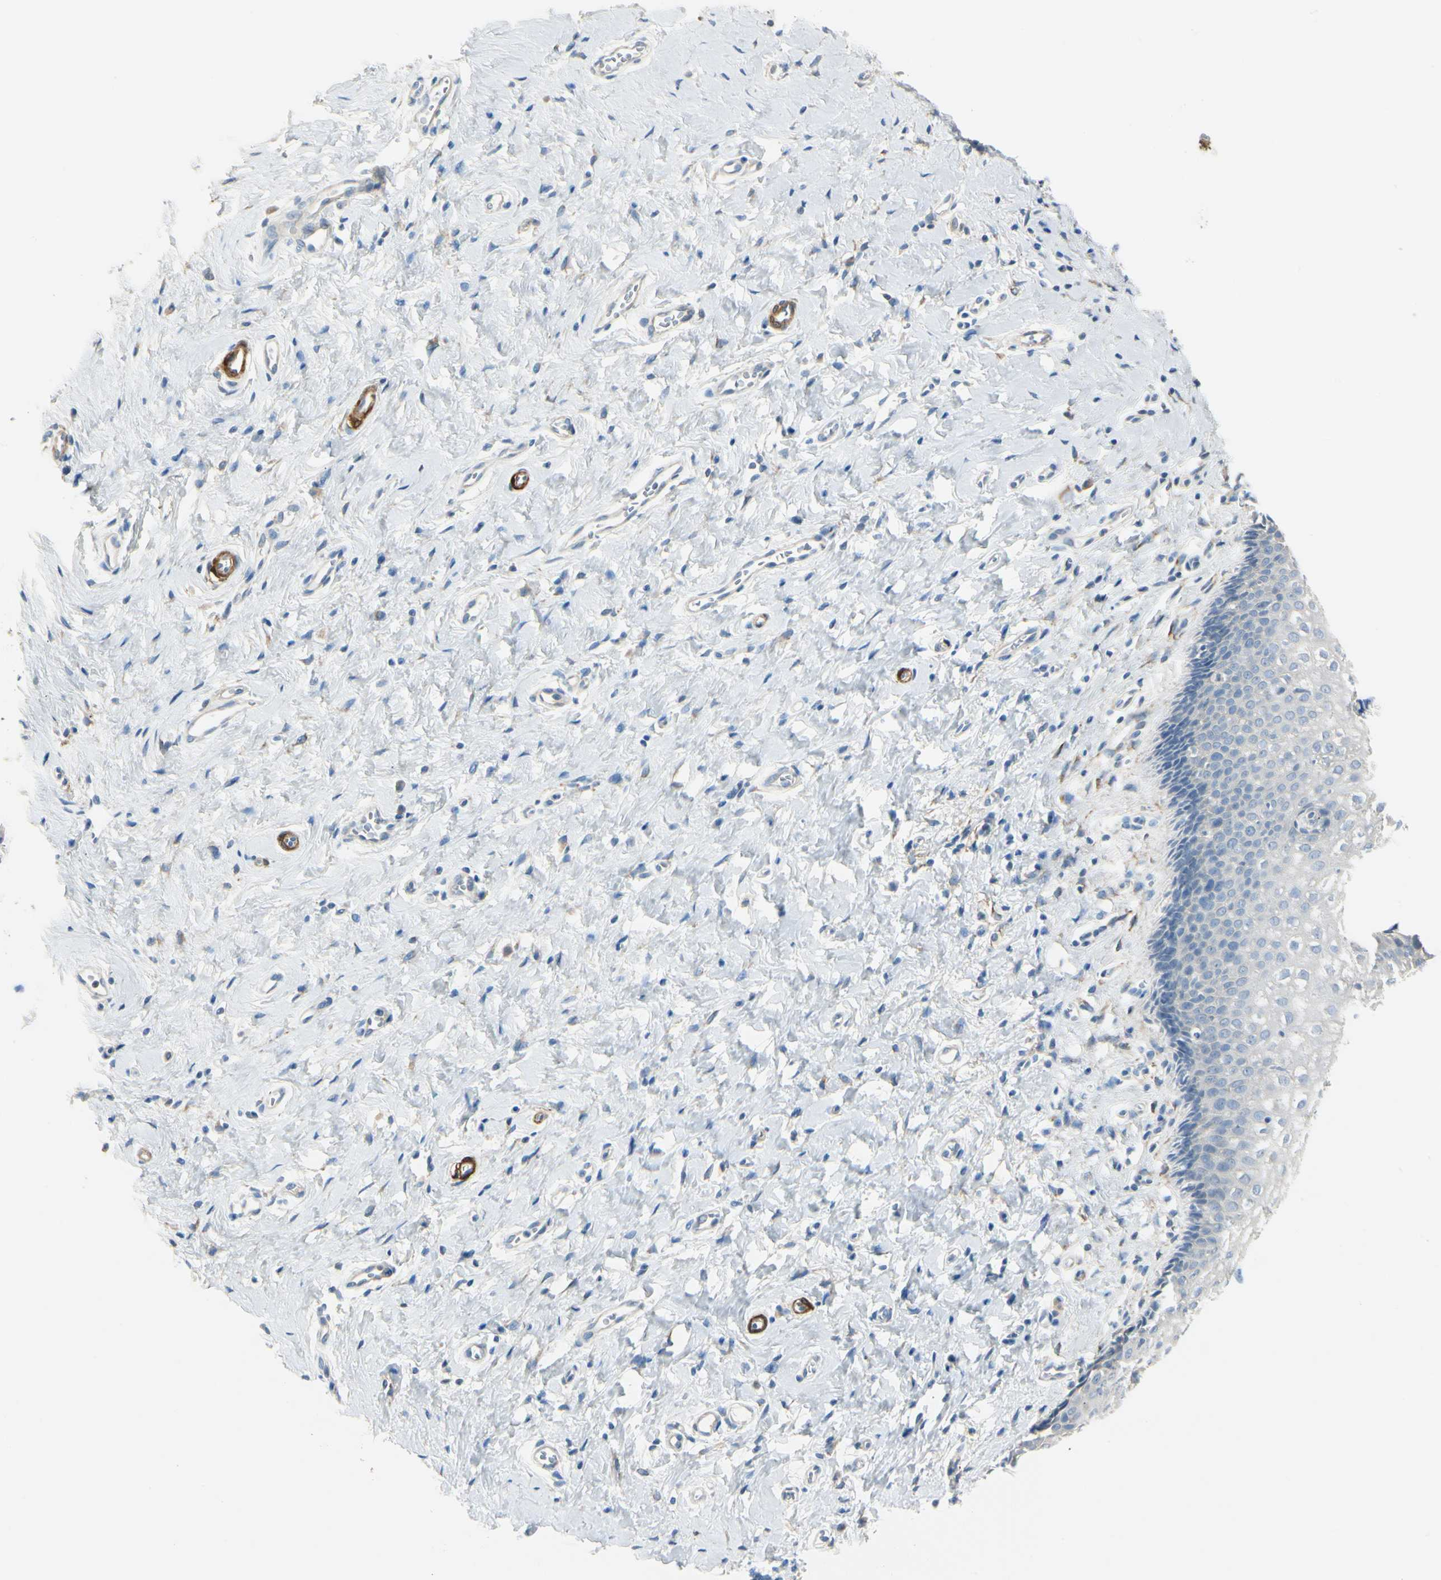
{"staining": {"intensity": "negative", "quantity": "none", "location": "none"}, "tissue": "vagina", "cell_type": "Squamous epithelial cells", "image_type": "normal", "snomed": [{"axis": "morphology", "description": "Normal tissue, NOS"}, {"axis": "topography", "description": "Soft tissue"}, {"axis": "topography", "description": "Vagina"}], "caption": "A high-resolution histopathology image shows immunohistochemistry (IHC) staining of normal vagina, which shows no significant staining in squamous epithelial cells.", "gene": "AMPH", "patient": {"sex": "female", "age": 61}}